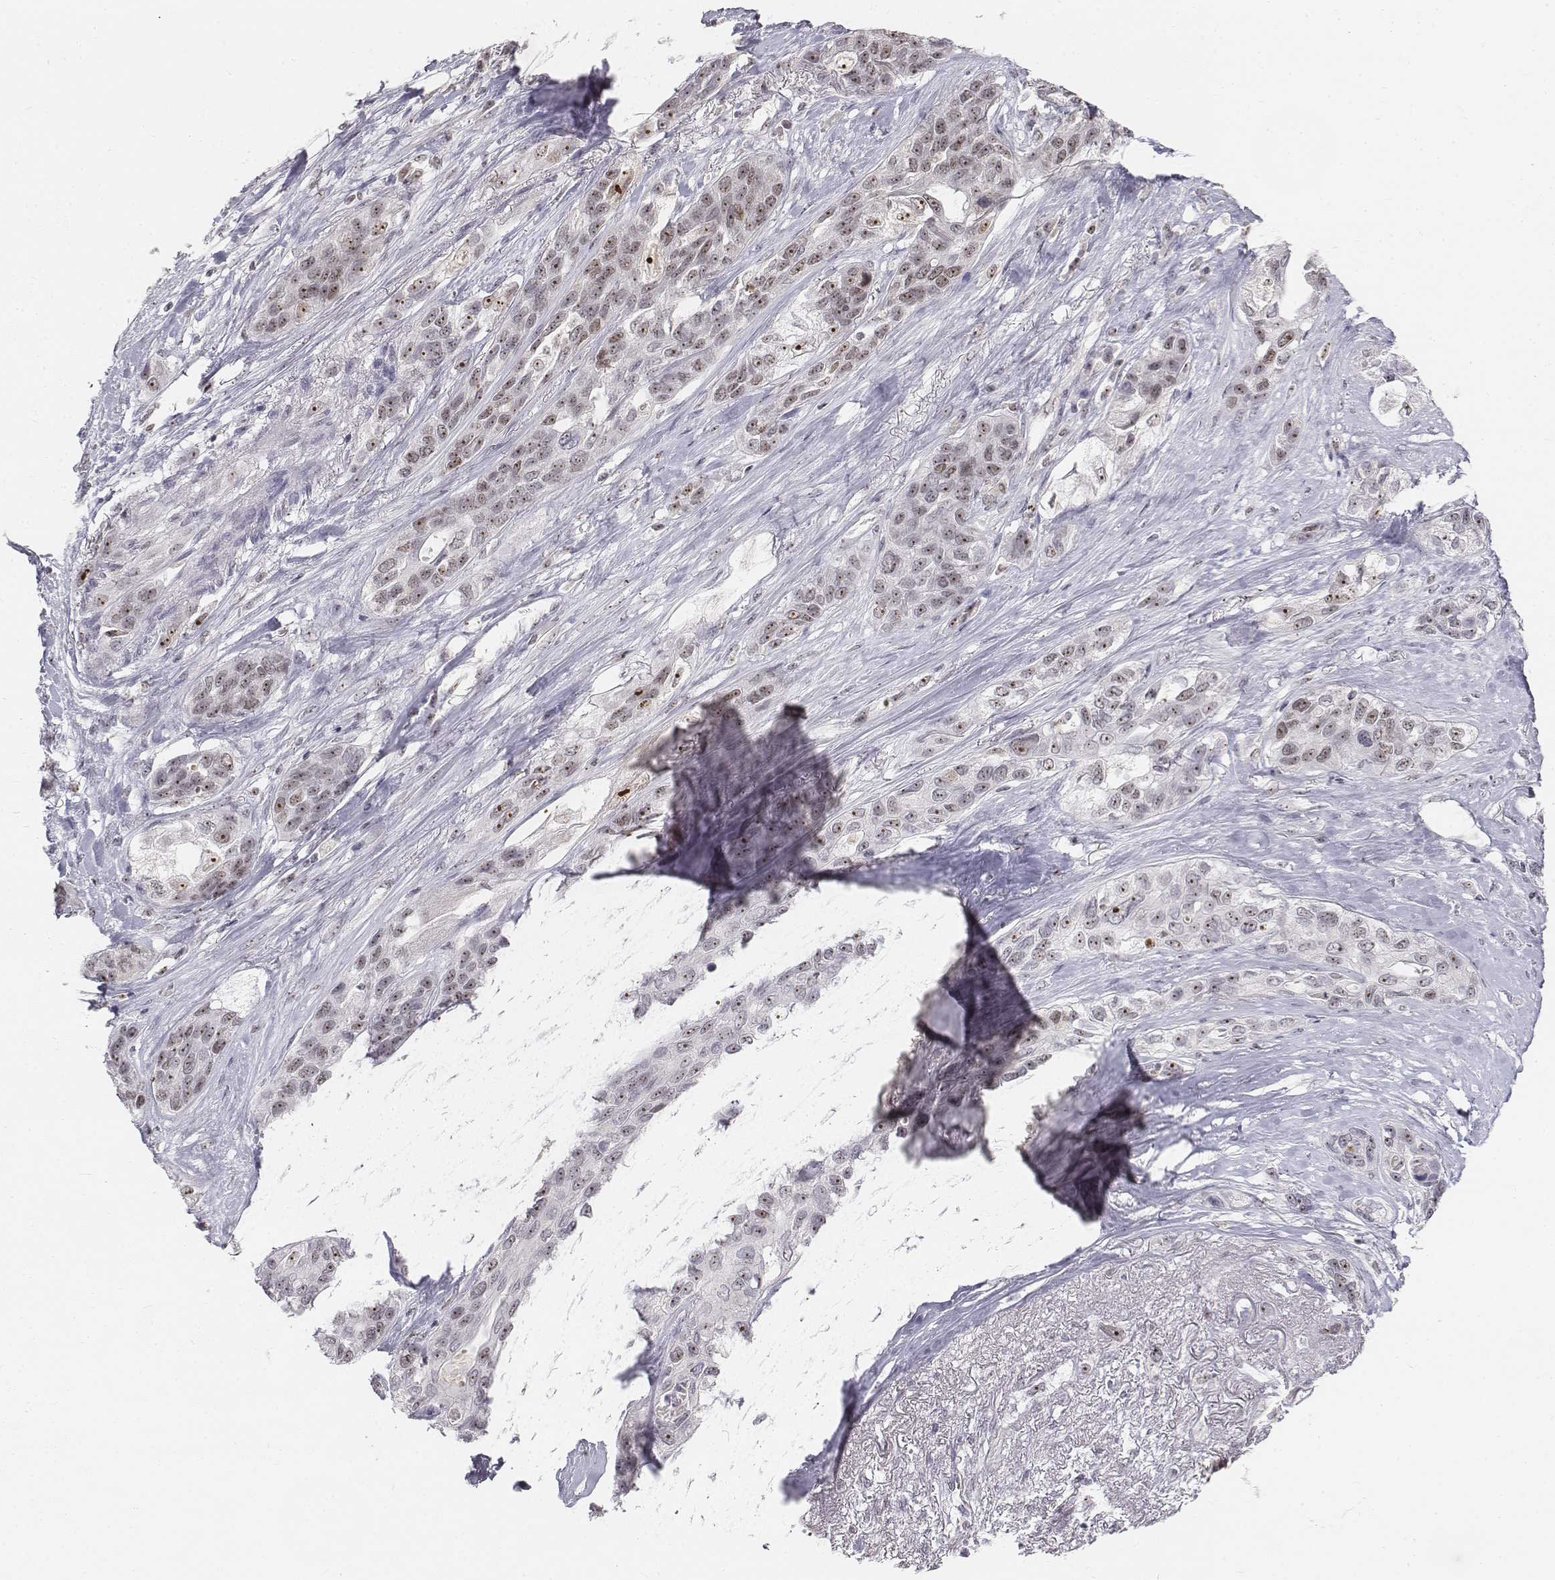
{"staining": {"intensity": "weak", "quantity": ">75%", "location": "nuclear"}, "tissue": "lung cancer", "cell_type": "Tumor cells", "image_type": "cancer", "snomed": [{"axis": "morphology", "description": "Squamous cell carcinoma, NOS"}, {"axis": "topography", "description": "Lung"}], "caption": "Human lung cancer (squamous cell carcinoma) stained for a protein (brown) shows weak nuclear positive expression in about >75% of tumor cells.", "gene": "PHF6", "patient": {"sex": "female", "age": 70}}